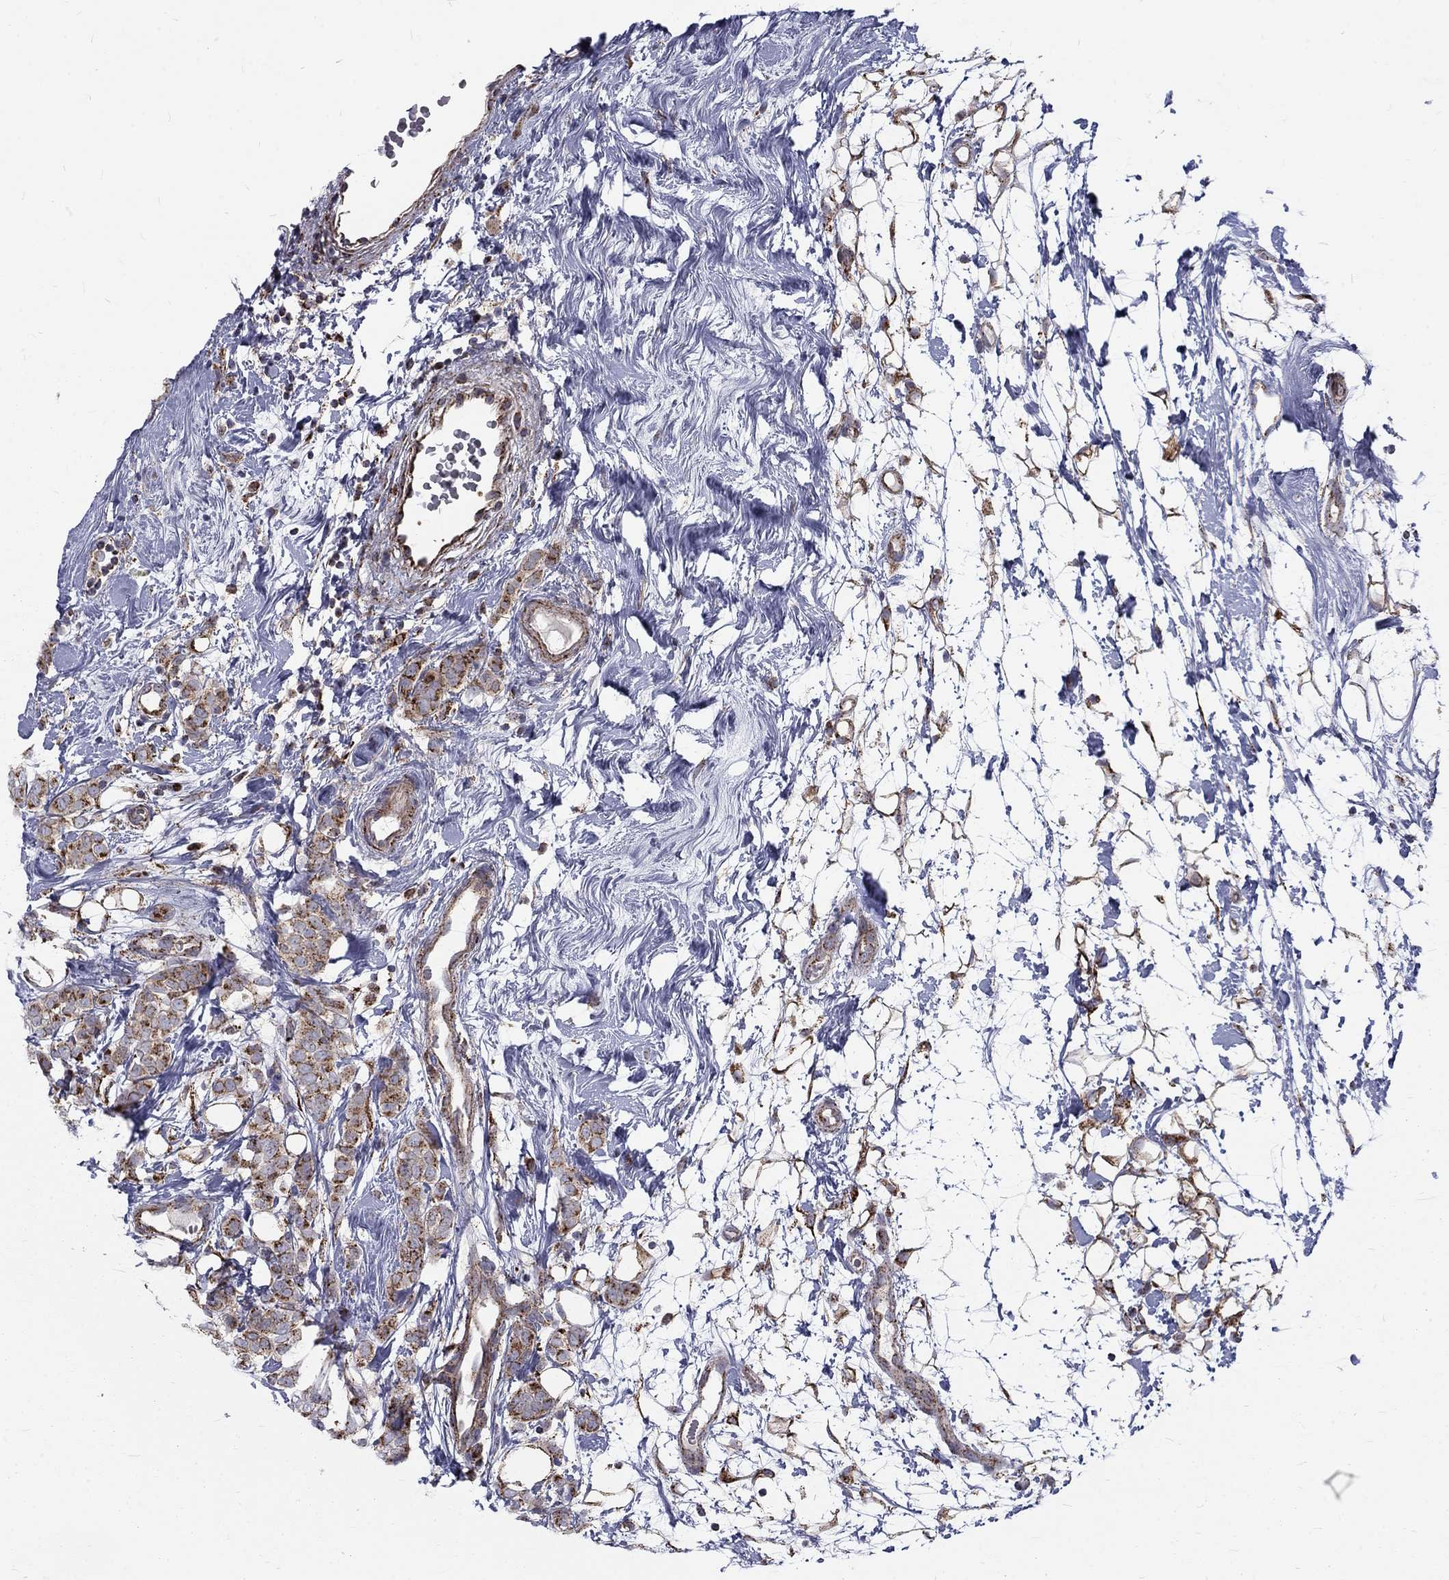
{"staining": {"intensity": "moderate", "quantity": ">75%", "location": "cytoplasmic/membranous"}, "tissue": "breast cancer", "cell_type": "Tumor cells", "image_type": "cancer", "snomed": [{"axis": "morphology", "description": "Lobular carcinoma"}, {"axis": "topography", "description": "Breast"}], "caption": "A high-resolution micrograph shows immunohistochemistry (IHC) staining of lobular carcinoma (breast), which shows moderate cytoplasmic/membranous positivity in approximately >75% of tumor cells.", "gene": "ALDH1B1", "patient": {"sex": "female", "age": 49}}